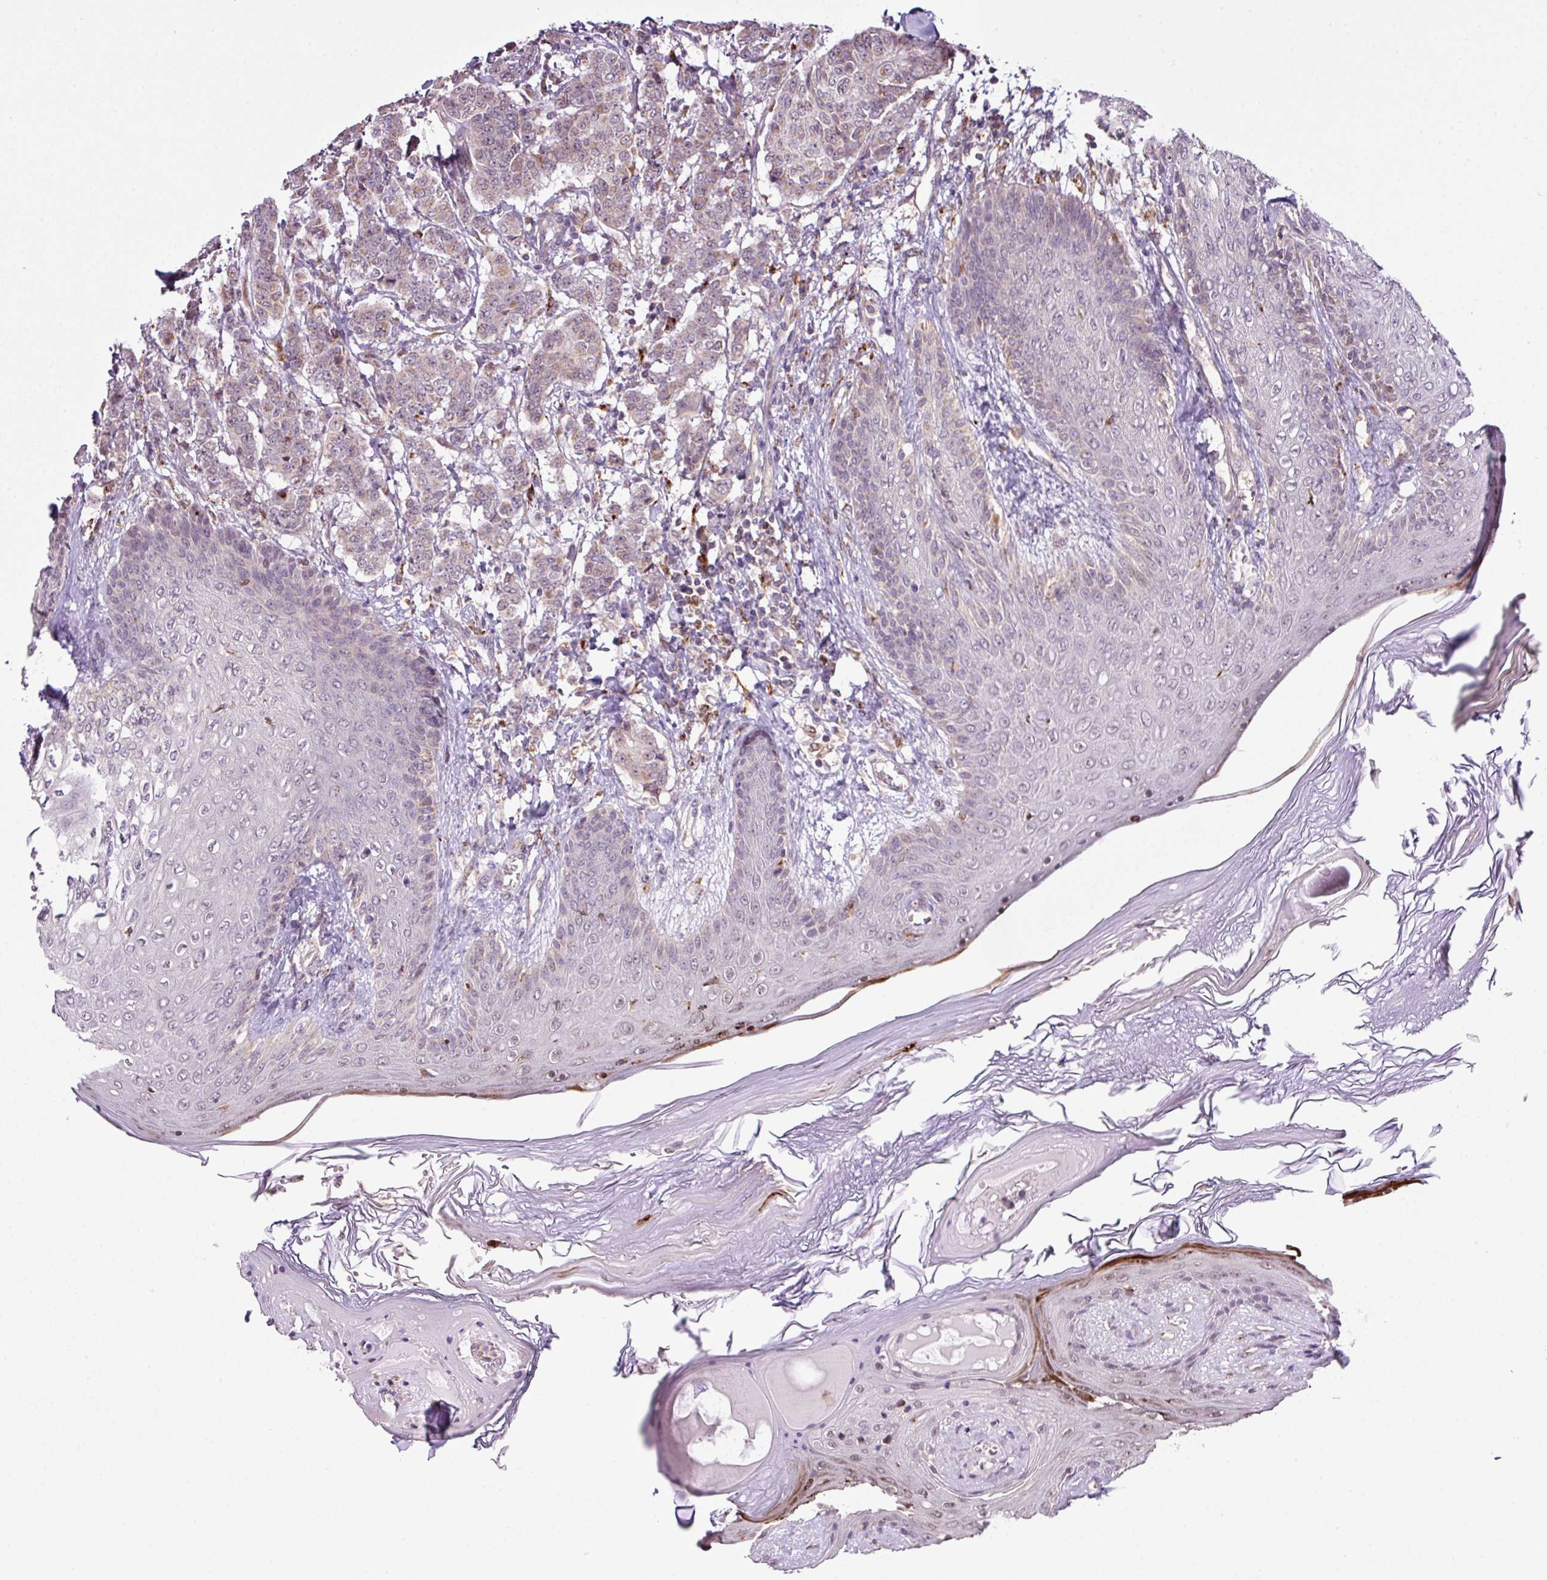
{"staining": {"intensity": "weak", "quantity": "25%-75%", "location": "cytoplasmic/membranous"}, "tissue": "breast cancer", "cell_type": "Tumor cells", "image_type": "cancer", "snomed": [{"axis": "morphology", "description": "Duct carcinoma"}, {"axis": "topography", "description": "Breast"}], "caption": "This image displays IHC staining of invasive ductal carcinoma (breast), with low weak cytoplasmic/membranous staining in approximately 25%-75% of tumor cells.", "gene": "SMCO4", "patient": {"sex": "female", "age": 40}}